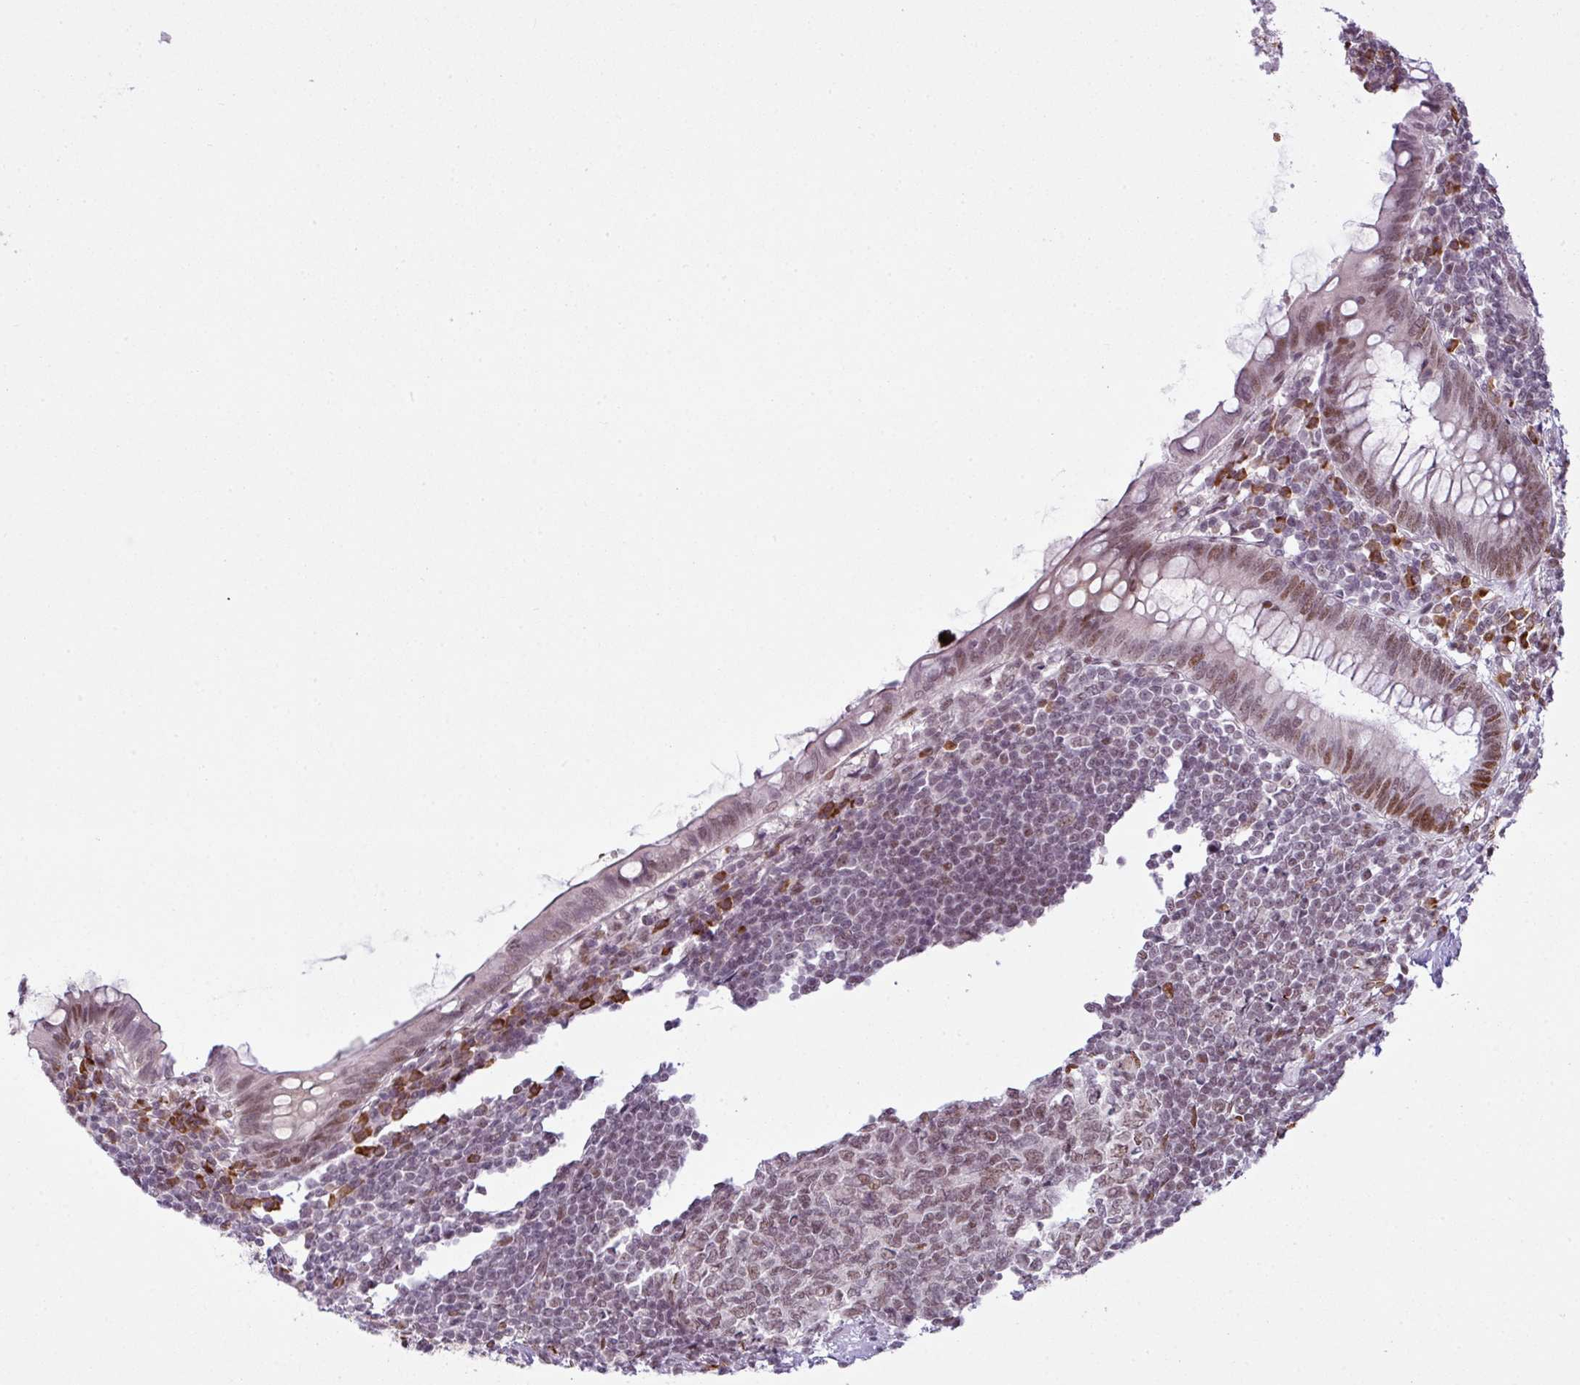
{"staining": {"intensity": "moderate", "quantity": ">75%", "location": "nuclear"}, "tissue": "appendix", "cell_type": "Glandular cells", "image_type": "normal", "snomed": [{"axis": "morphology", "description": "Normal tissue, NOS"}, {"axis": "topography", "description": "Appendix"}], "caption": "Immunohistochemistry of normal human appendix displays medium levels of moderate nuclear positivity in approximately >75% of glandular cells. (DAB IHC, brown staining for protein, blue staining for nuclei).", "gene": "PRDM5", "patient": {"sex": "male", "age": 83}}